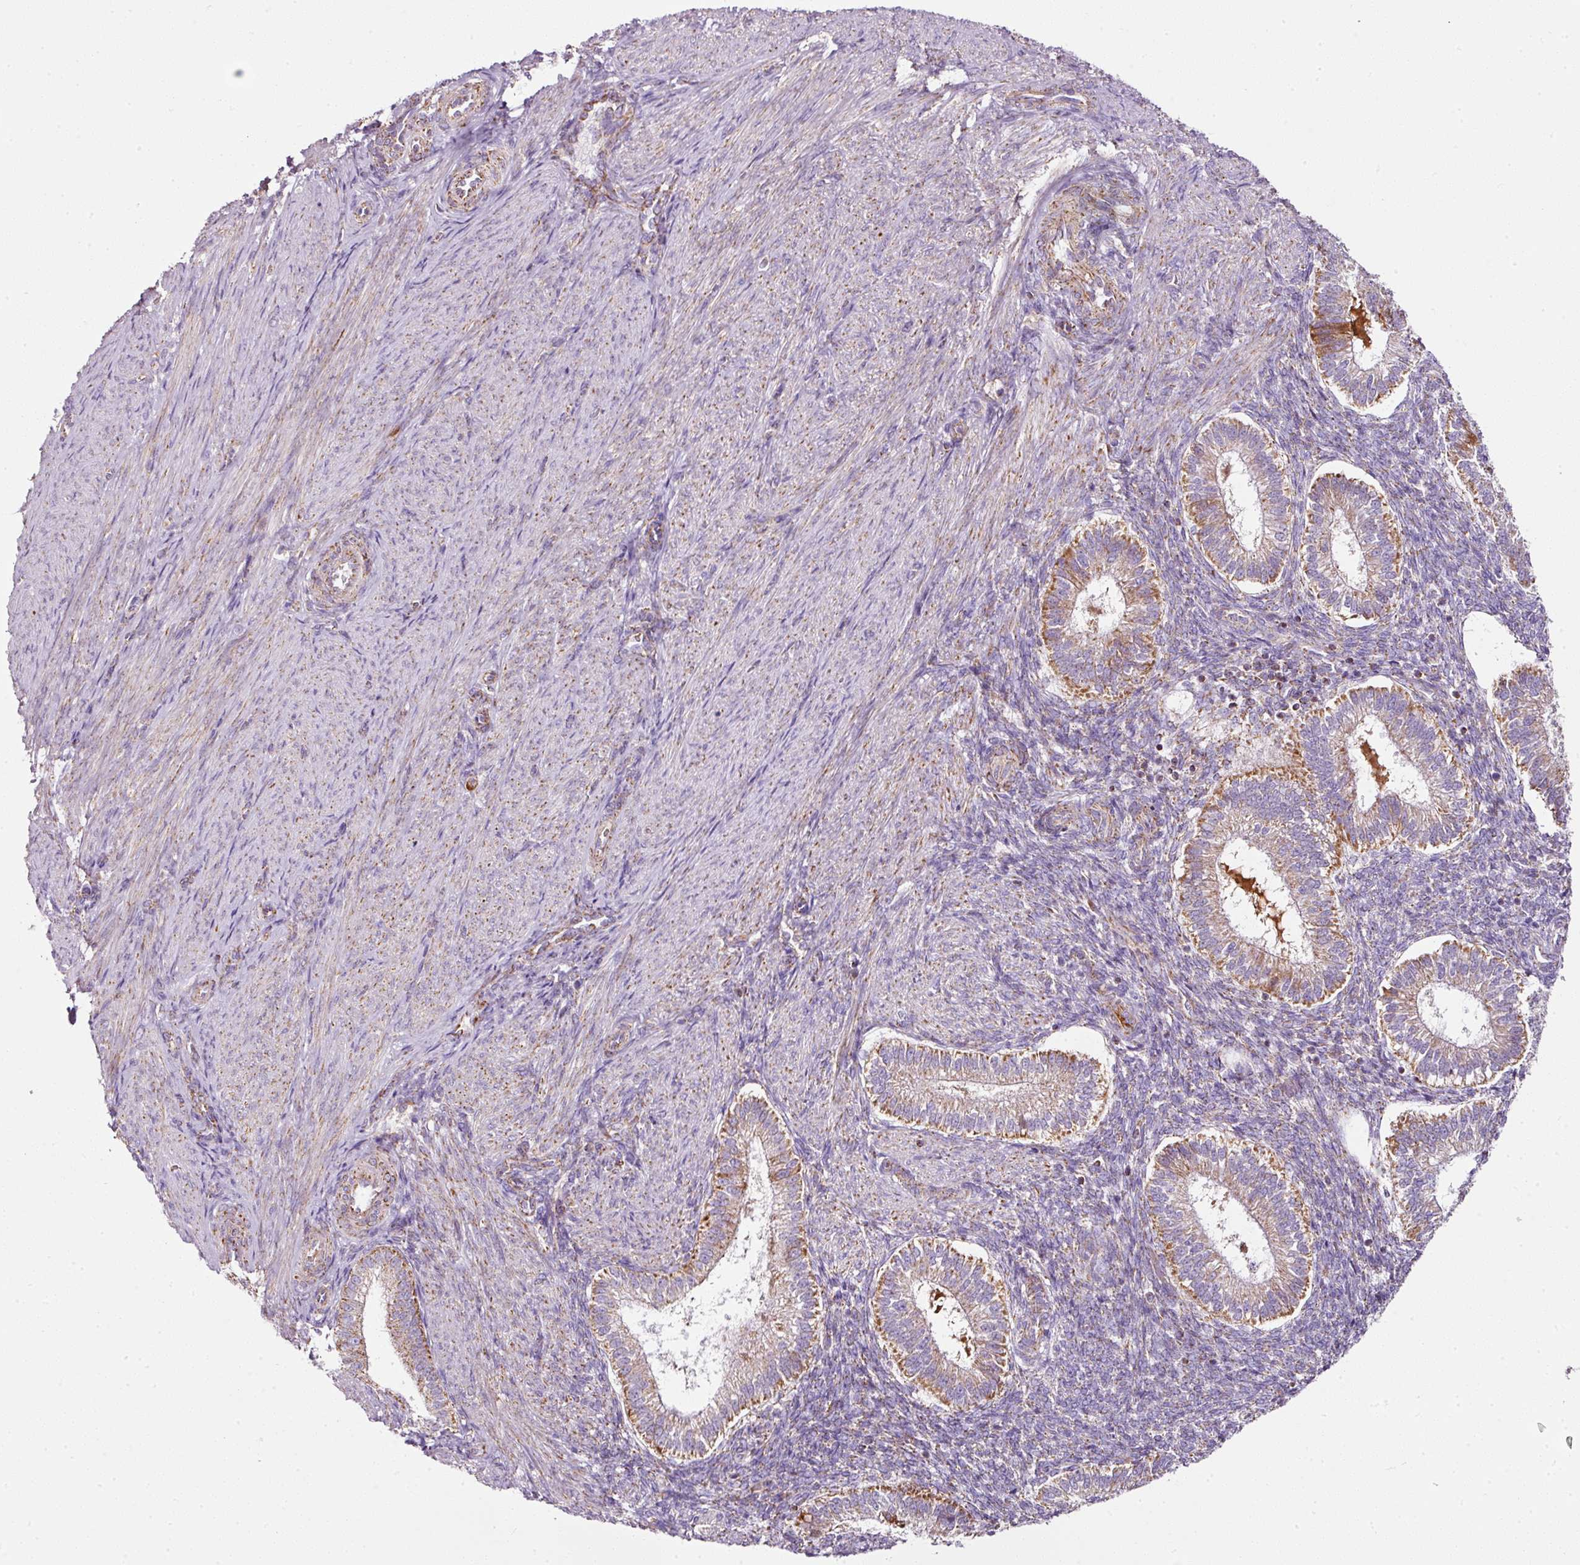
{"staining": {"intensity": "moderate", "quantity": "<25%", "location": "cytoplasmic/membranous"}, "tissue": "endometrium", "cell_type": "Cells in endometrial stroma", "image_type": "normal", "snomed": [{"axis": "morphology", "description": "Normal tissue, NOS"}, {"axis": "topography", "description": "Endometrium"}], "caption": "Approximately <25% of cells in endometrial stroma in benign endometrium show moderate cytoplasmic/membranous protein expression as visualized by brown immunohistochemical staining.", "gene": "SDHA", "patient": {"sex": "female", "age": 25}}